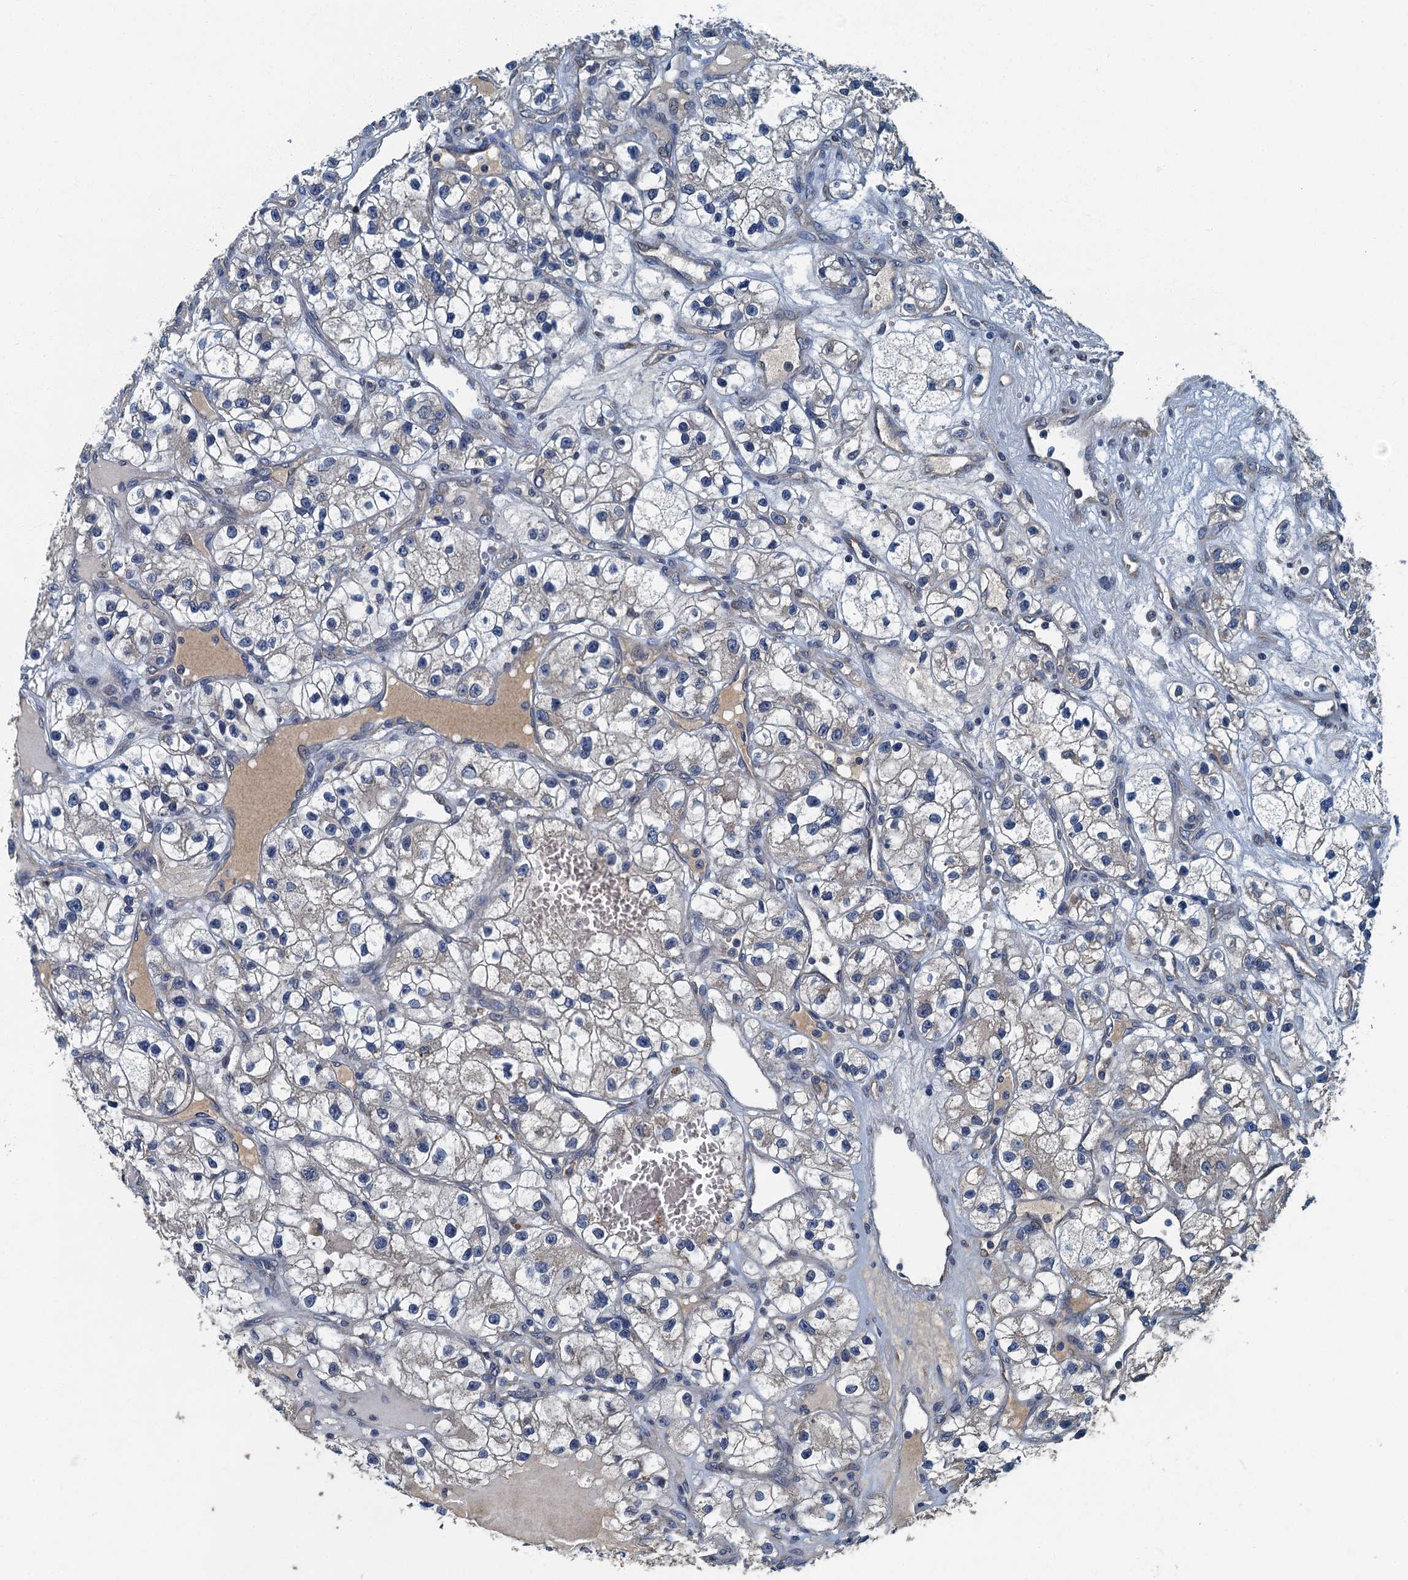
{"staining": {"intensity": "negative", "quantity": "none", "location": "none"}, "tissue": "renal cancer", "cell_type": "Tumor cells", "image_type": "cancer", "snomed": [{"axis": "morphology", "description": "Adenocarcinoma, NOS"}, {"axis": "topography", "description": "Kidney"}], "caption": "IHC photomicrograph of renal cancer (adenocarcinoma) stained for a protein (brown), which reveals no staining in tumor cells. (Stains: DAB (3,3'-diaminobenzidine) IHC with hematoxylin counter stain, Microscopy: brightfield microscopy at high magnification).", "gene": "DDX49", "patient": {"sex": "female", "age": 57}}